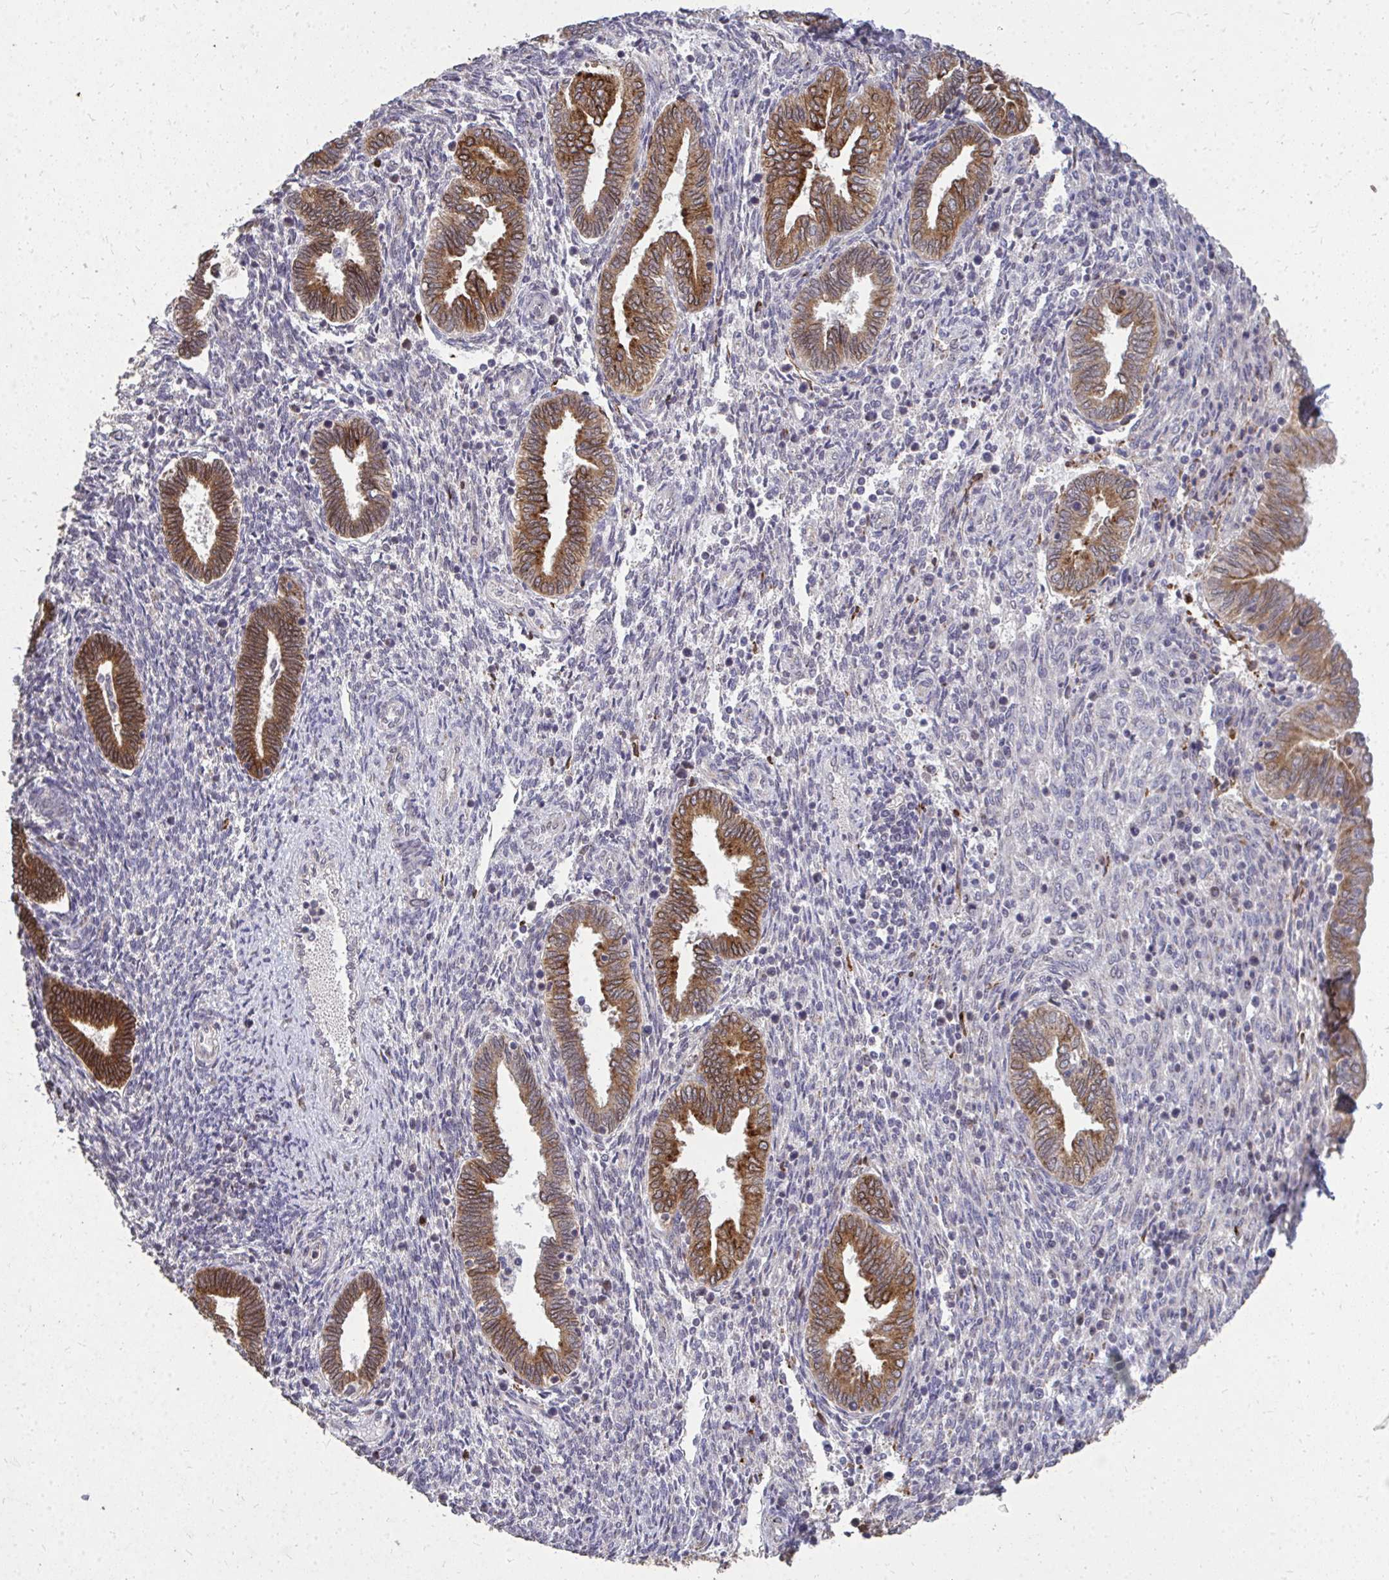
{"staining": {"intensity": "negative", "quantity": "none", "location": "none"}, "tissue": "endometrium", "cell_type": "Cells in endometrial stroma", "image_type": "normal", "snomed": [{"axis": "morphology", "description": "Normal tissue, NOS"}, {"axis": "topography", "description": "Endometrium"}], "caption": "This photomicrograph is of unremarkable endometrium stained with IHC to label a protein in brown with the nuclei are counter-stained blue. There is no positivity in cells in endometrial stroma. Brightfield microscopy of IHC stained with DAB (brown) and hematoxylin (blue), captured at high magnification.", "gene": "ACSL5", "patient": {"sex": "female", "age": 42}}